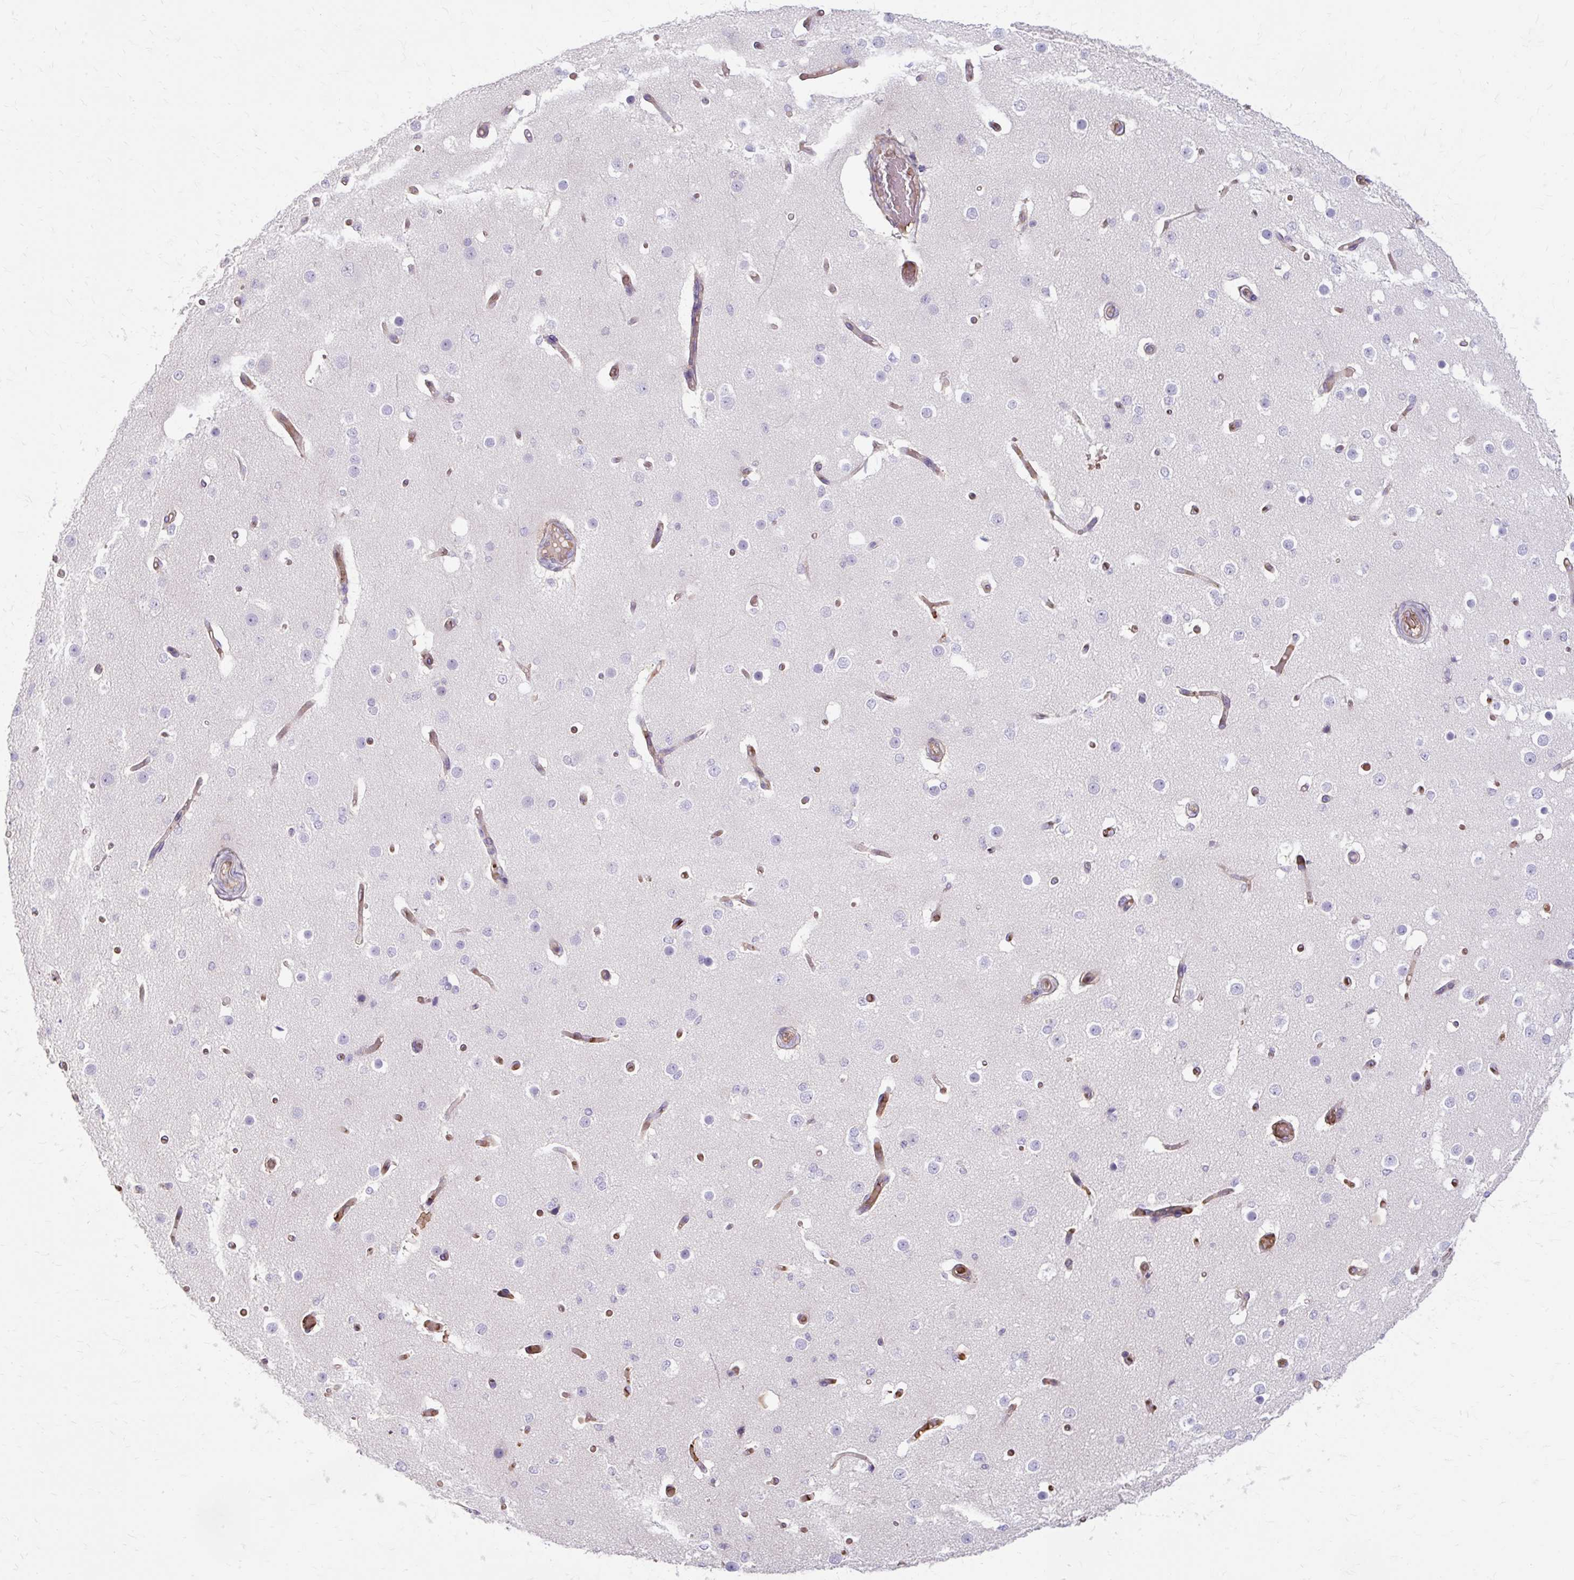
{"staining": {"intensity": "weak", "quantity": "25%-75%", "location": "cytoplasmic/membranous"}, "tissue": "cerebral cortex", "cell_type": "Endothelial cells", "image_type": "normal", "snomed": [{"axis": "morphology", "description": "Normal tissue, NOS"}, {"axis": "morphology", "description": "Inflammation, NOS"}, {"axis": "topography", "description": "Cerebral cortex"}], "caption": "Immunohistochemical staining of normal cerebral cortex shows low levels of weak cytoplasmic/membranous positivity in approximately 25%-75% of endothelial cells.", "gene": "USHBP1", "patient": {"sex": "male", "age": 6}}